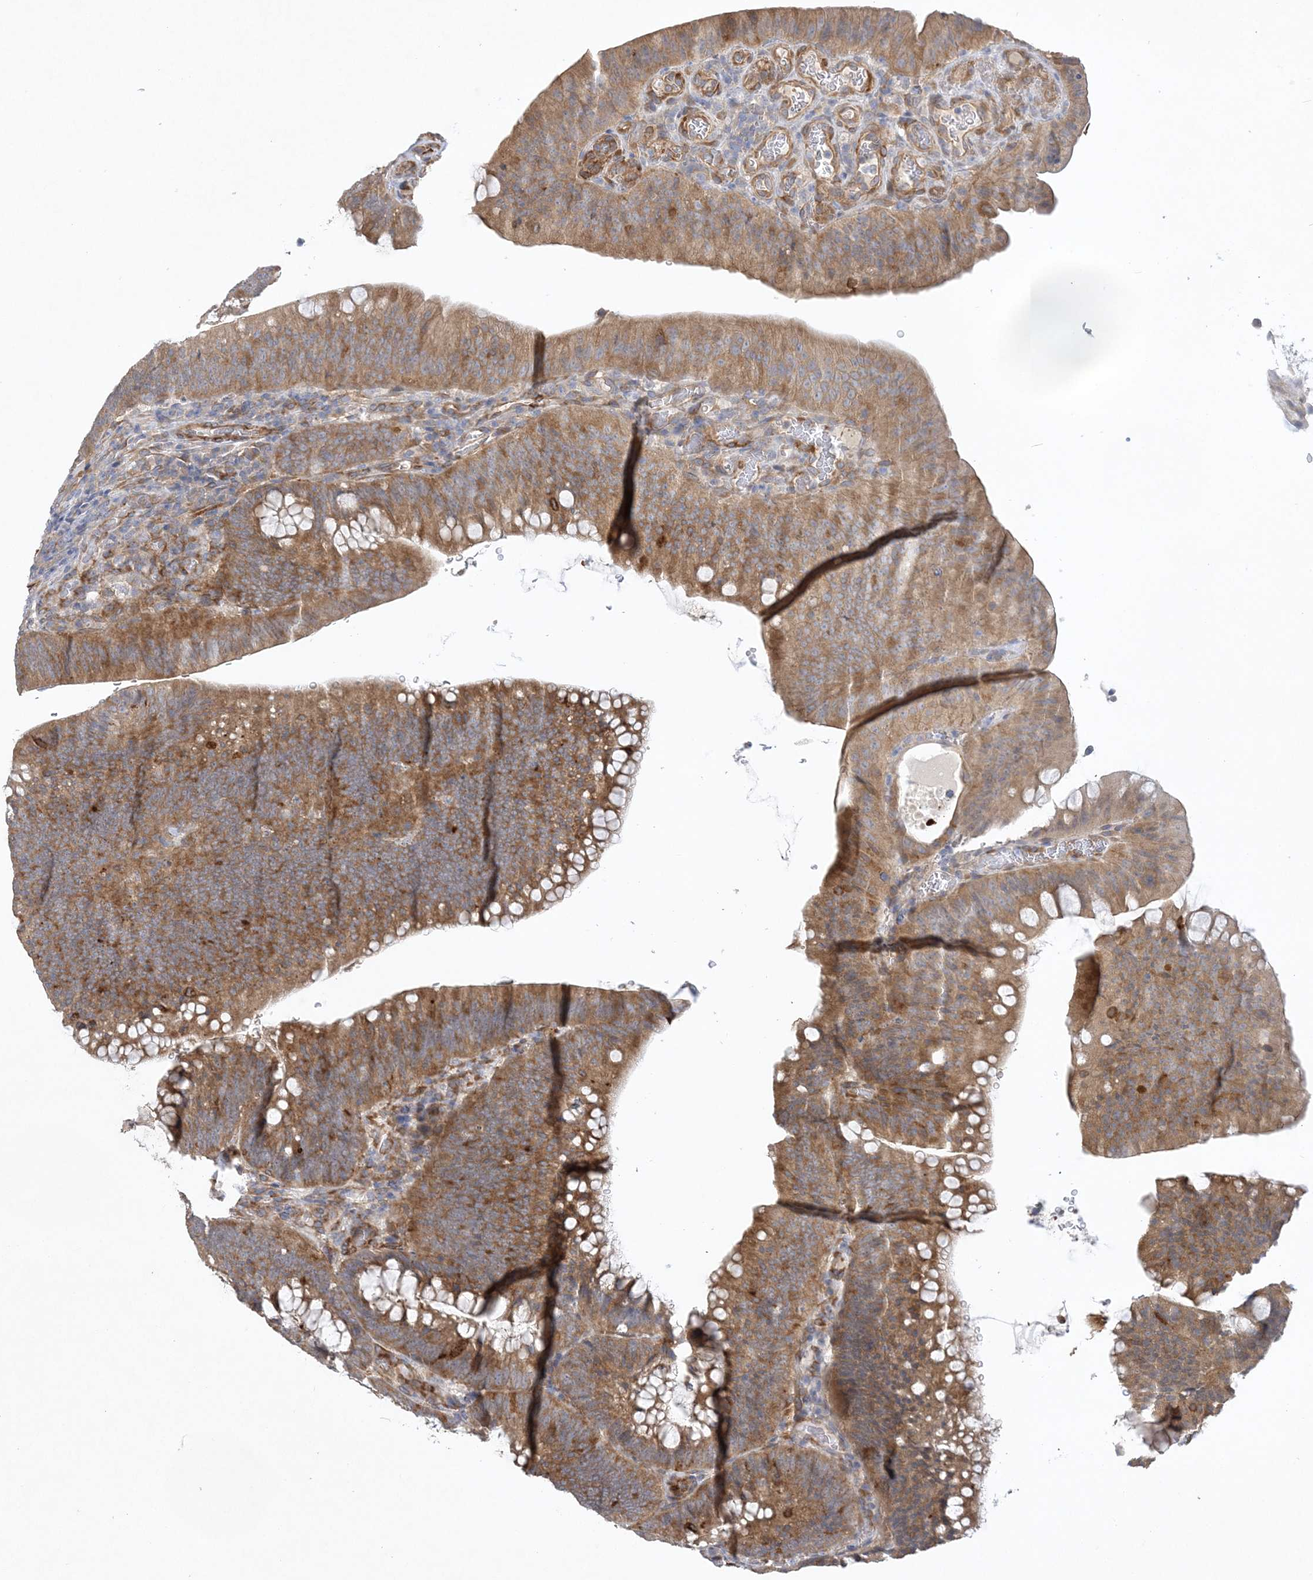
{"staining": {"intensity": "moderate", "quantity": ">75%", "location": "cytoplasmic/membranous"}, "tissue": "colorectal cancer", "cell_type": "Tumor cells", "image_type": "cancer", "snomed": [{"axis": "morphology", "description": "Normal tissue, NOS"}, {"axis": "topography", "description": "Colon"}], "caption": "Colorectal cancer was stained to show a protein in brown. There is medium levels of moderate cytoplasmic/membranous positivity in about >75% of tumor cells.", "gene": "MAP4K5", "patient": {"sex": "female", "age": 82}}